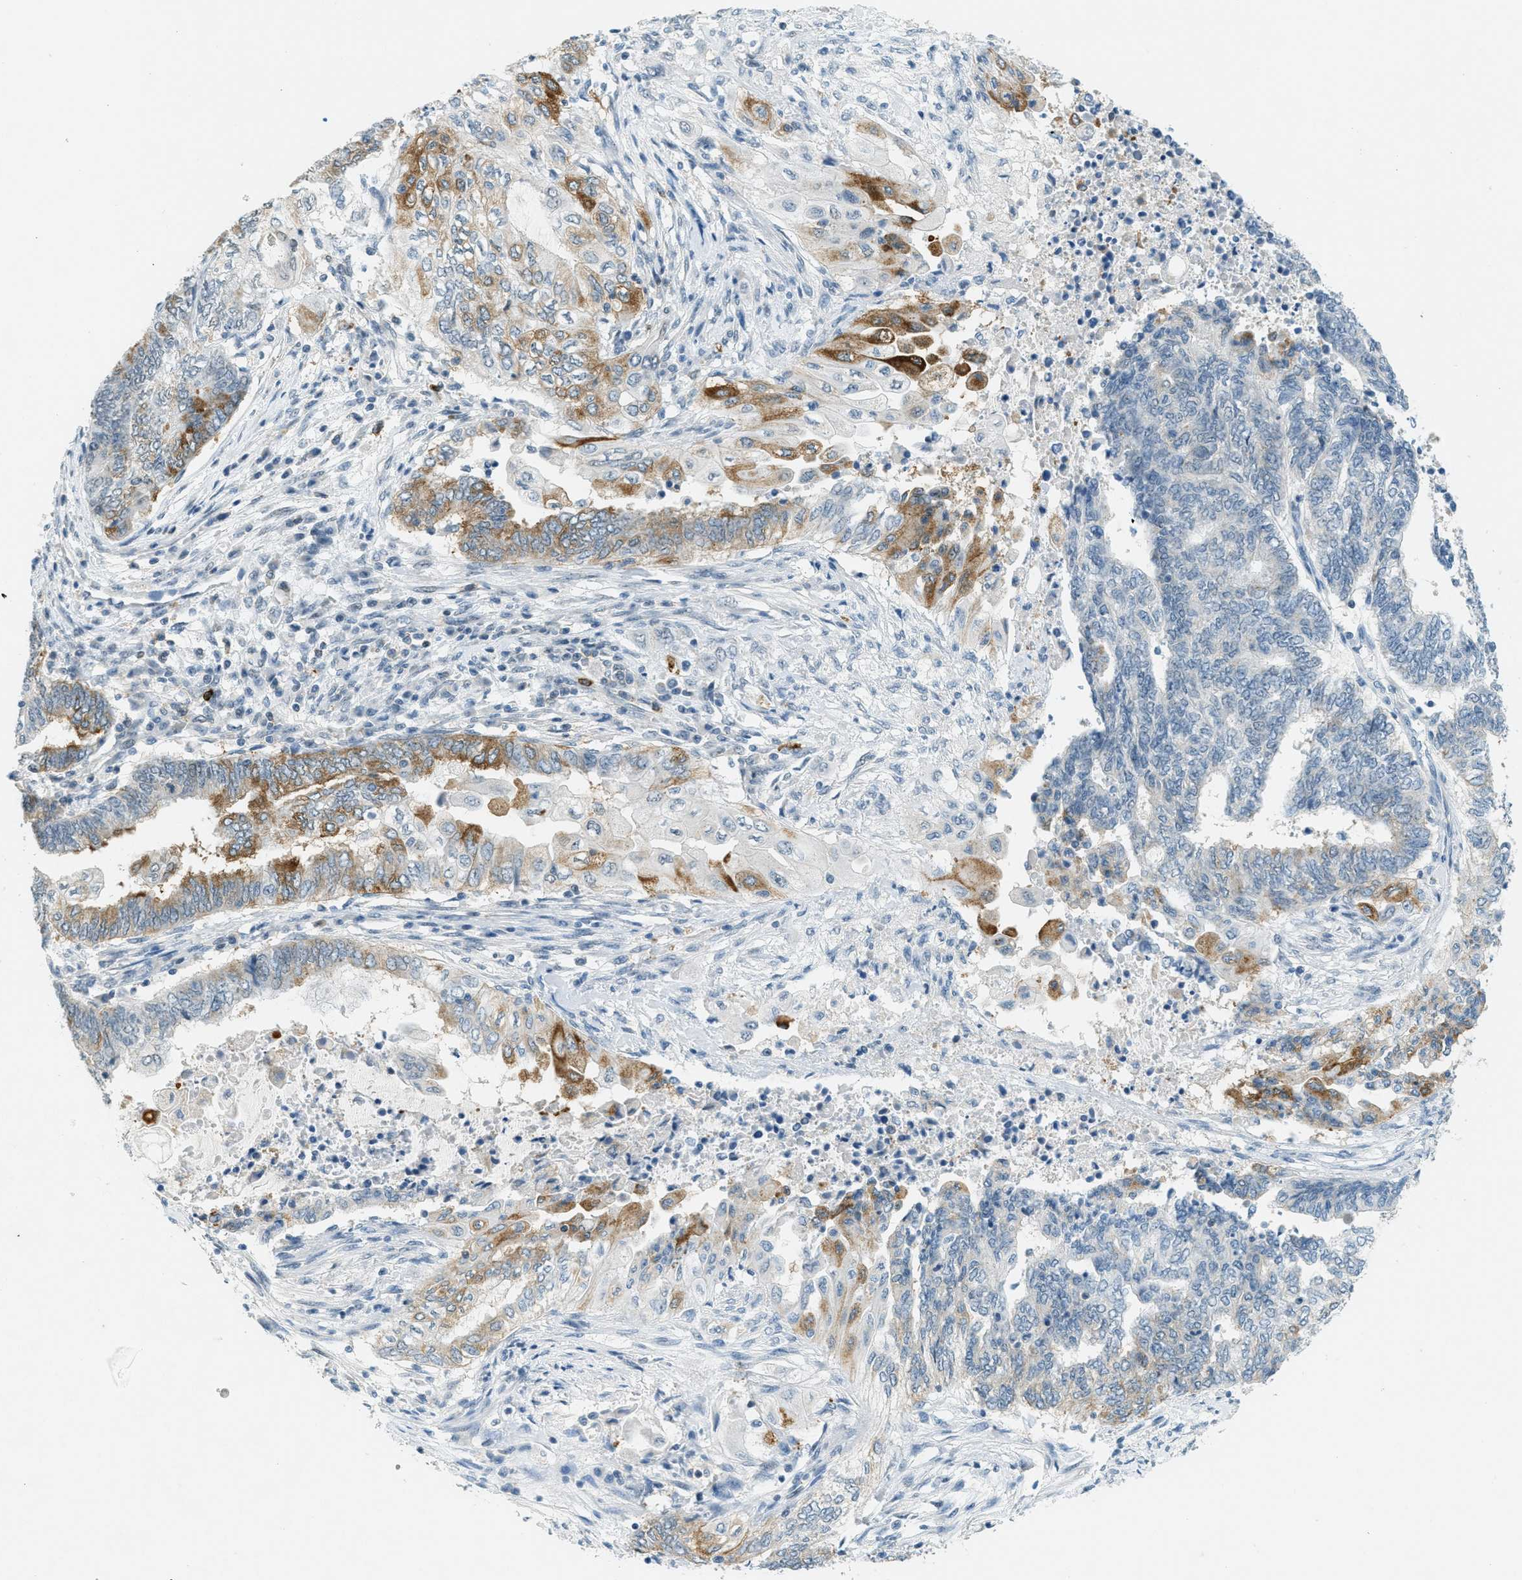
{"staining": {"intensity": "moderate", "quantity": "<25%", "location": "cytoplasmic/membranous"}, "tissue": "endometrial cancer", "cell_type": "Tumor cells", "image_type": "cancer", "snomed": [{"axis": "morphology", "description": "Adenocarcinoma, NOS"}, {"axis": "topography", "description": "Uterus"}, {"axis": "topography", "description": "Endometrium"}], "caption": "Moderate cytoplasmic/membranous positivity is identified in approximately <25% of tumor cells in adenocarcinoma (endometrial).", "gene": "FYN", "patient": {"sex": "female", "age": 70}}